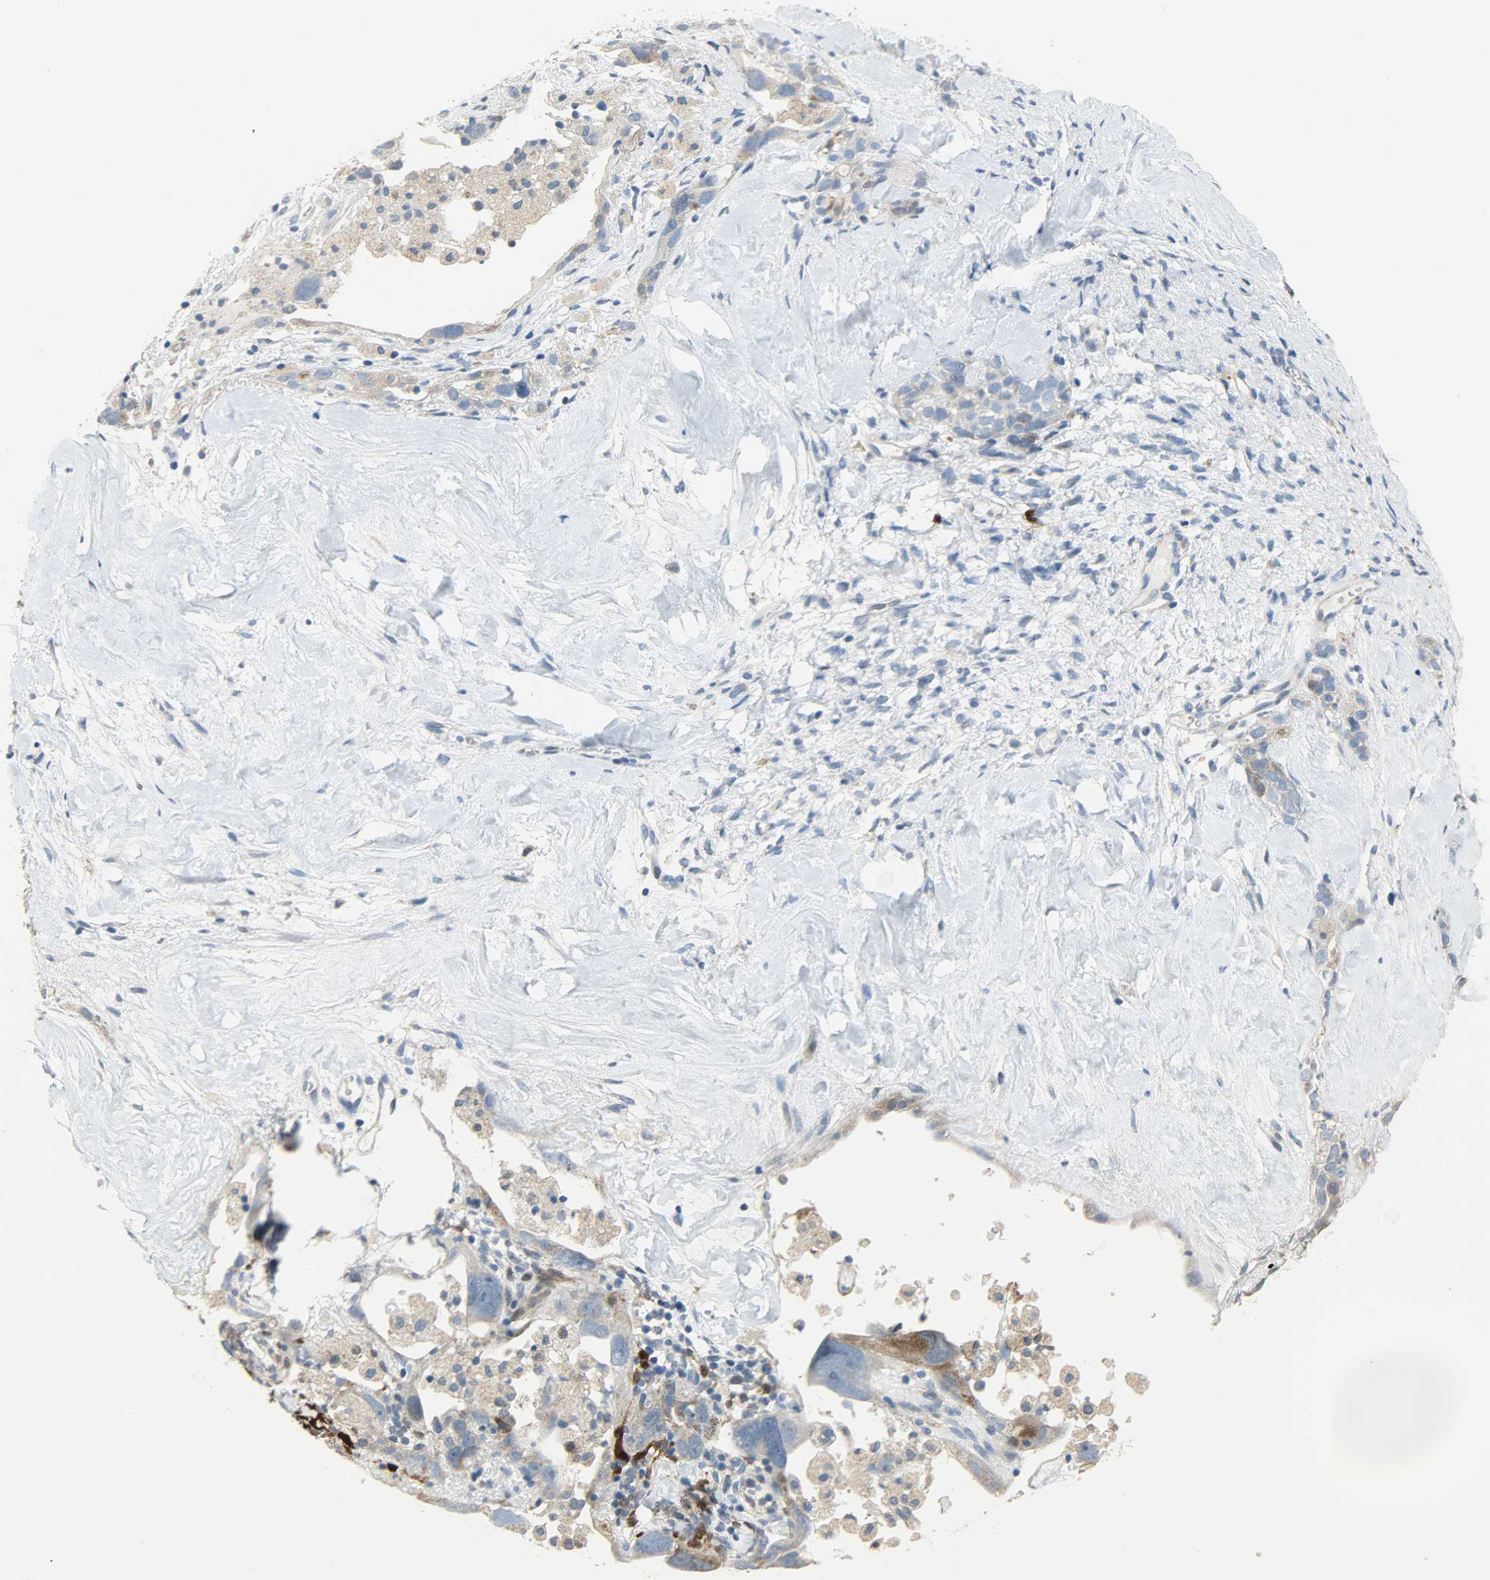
{"staining": {"intensity": "moderate", "quantity": "<25%", "location": "cytoplasmic/membranous"}, "tissue": "ovarian cancer", "cell_type": "Tumor cells", "image_type": "cancer", "snomed": [{"axis": "morphology", "description": "Cystadenocarcinoma, serous, NOS"}, {"axis": "topography", "description": "Ovary"}], "caption": "The micrograph reveals staining of ovarian cancer (serous cystadenocarcinoma), revealing moderate cytoplasmic/membranous protein expression (brown color) within tumor cells.", "gene": "PPP1R1B", "patient": {"sex": "female", "age": 66}}